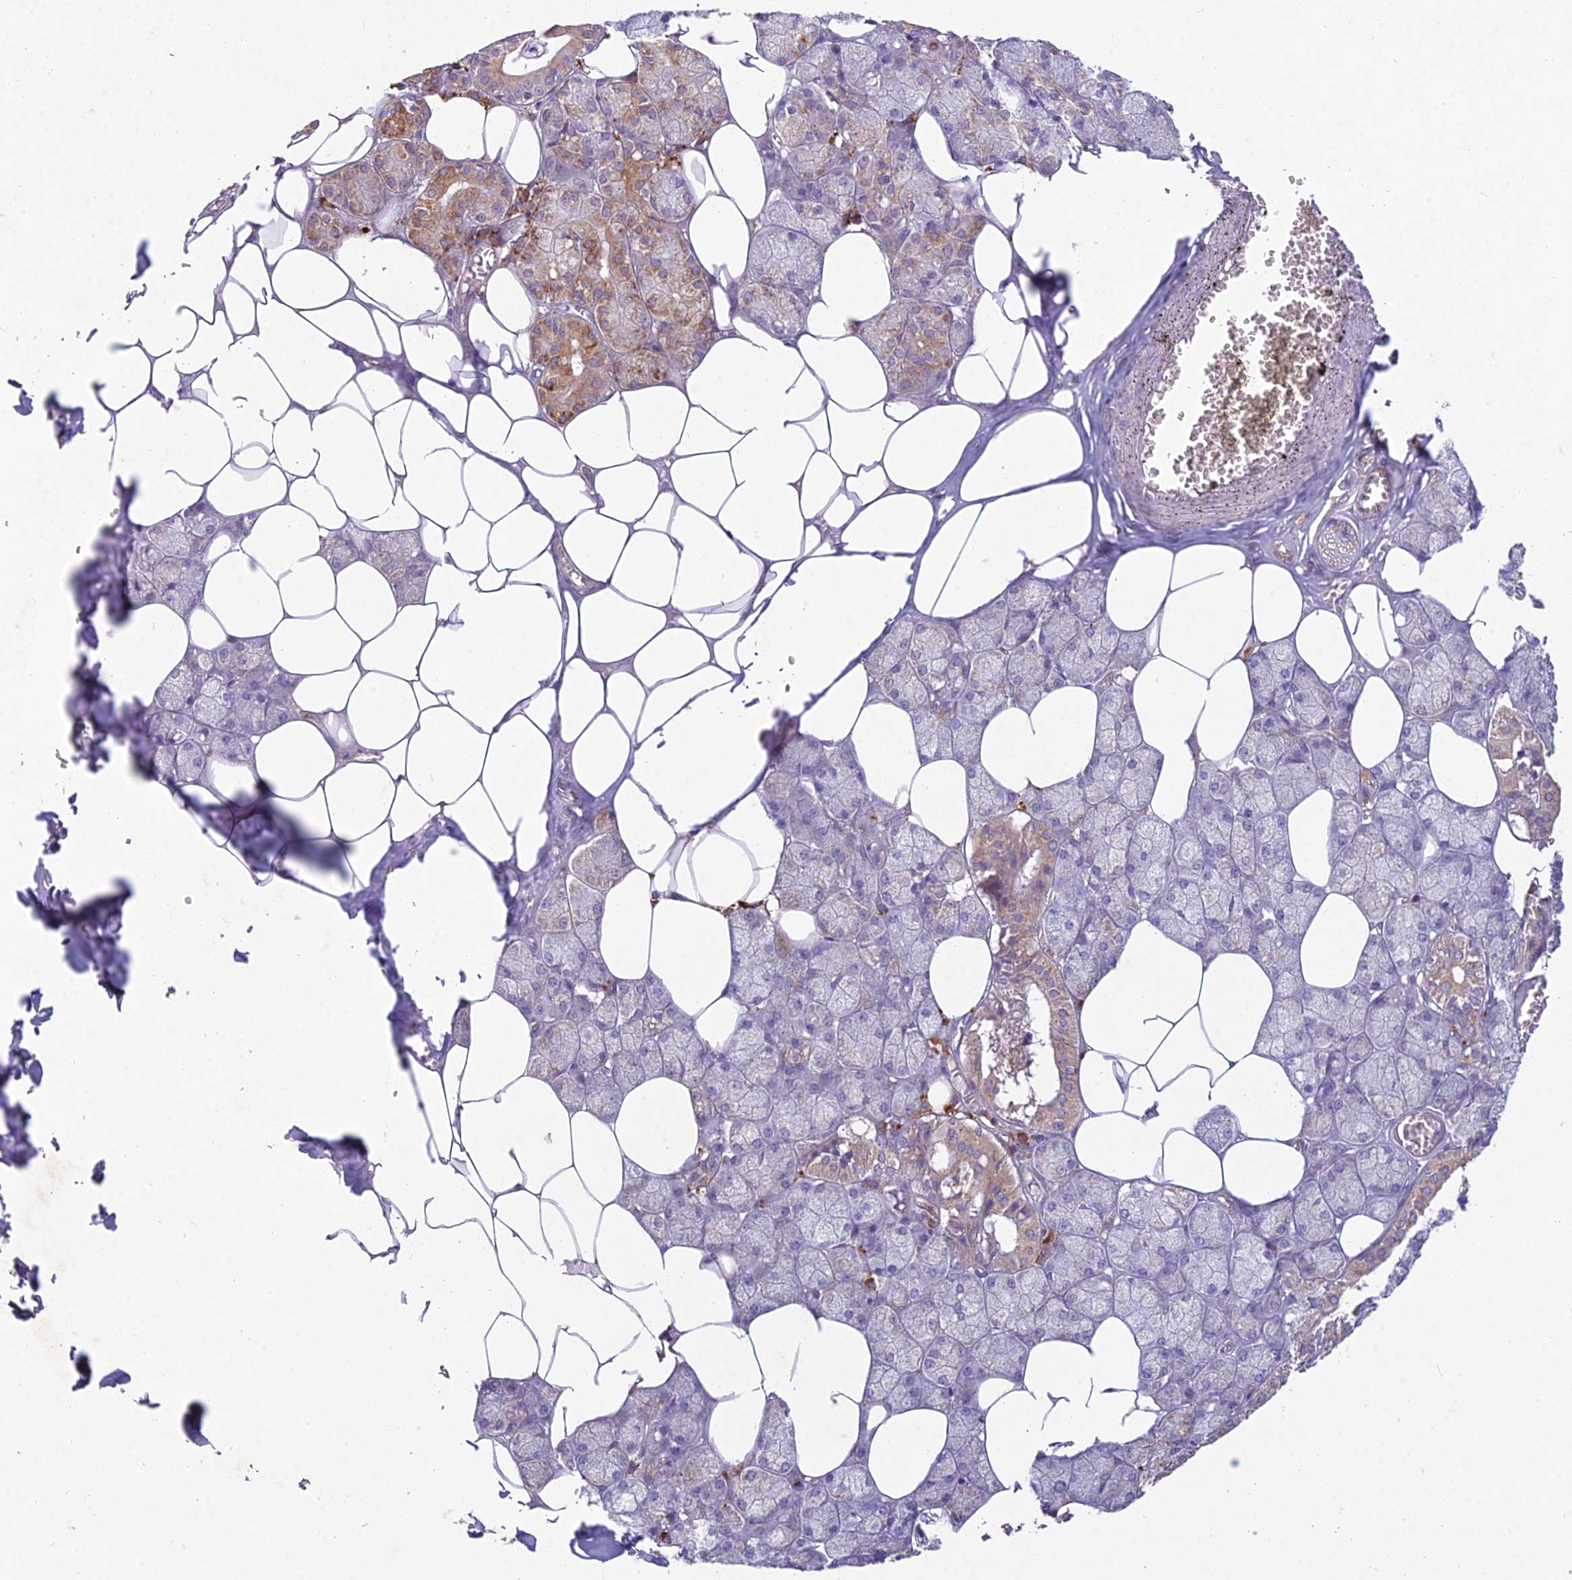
{"staining": {"intensity": "moderate", "quantity": "<25%", "location": "cytoplasmic/membranous"}, "tissue": "salivary gland", "cell_type": "Glandular cells", "image_type": "normal", "snomed": [{"axis": "morphology", "description": "Normal tissue, NOS"}, {"axis": "topography", "description": "Salivary gland"}], "caption": "Immunohistochemical staining of benign salivary gland exhibits <25% levels of moderate cytoplasmic/membranous protein positivity in approximately <25% of glandular cells.", "gene": "NXNL2", "patient": {"sex": "male", "age": 62}}